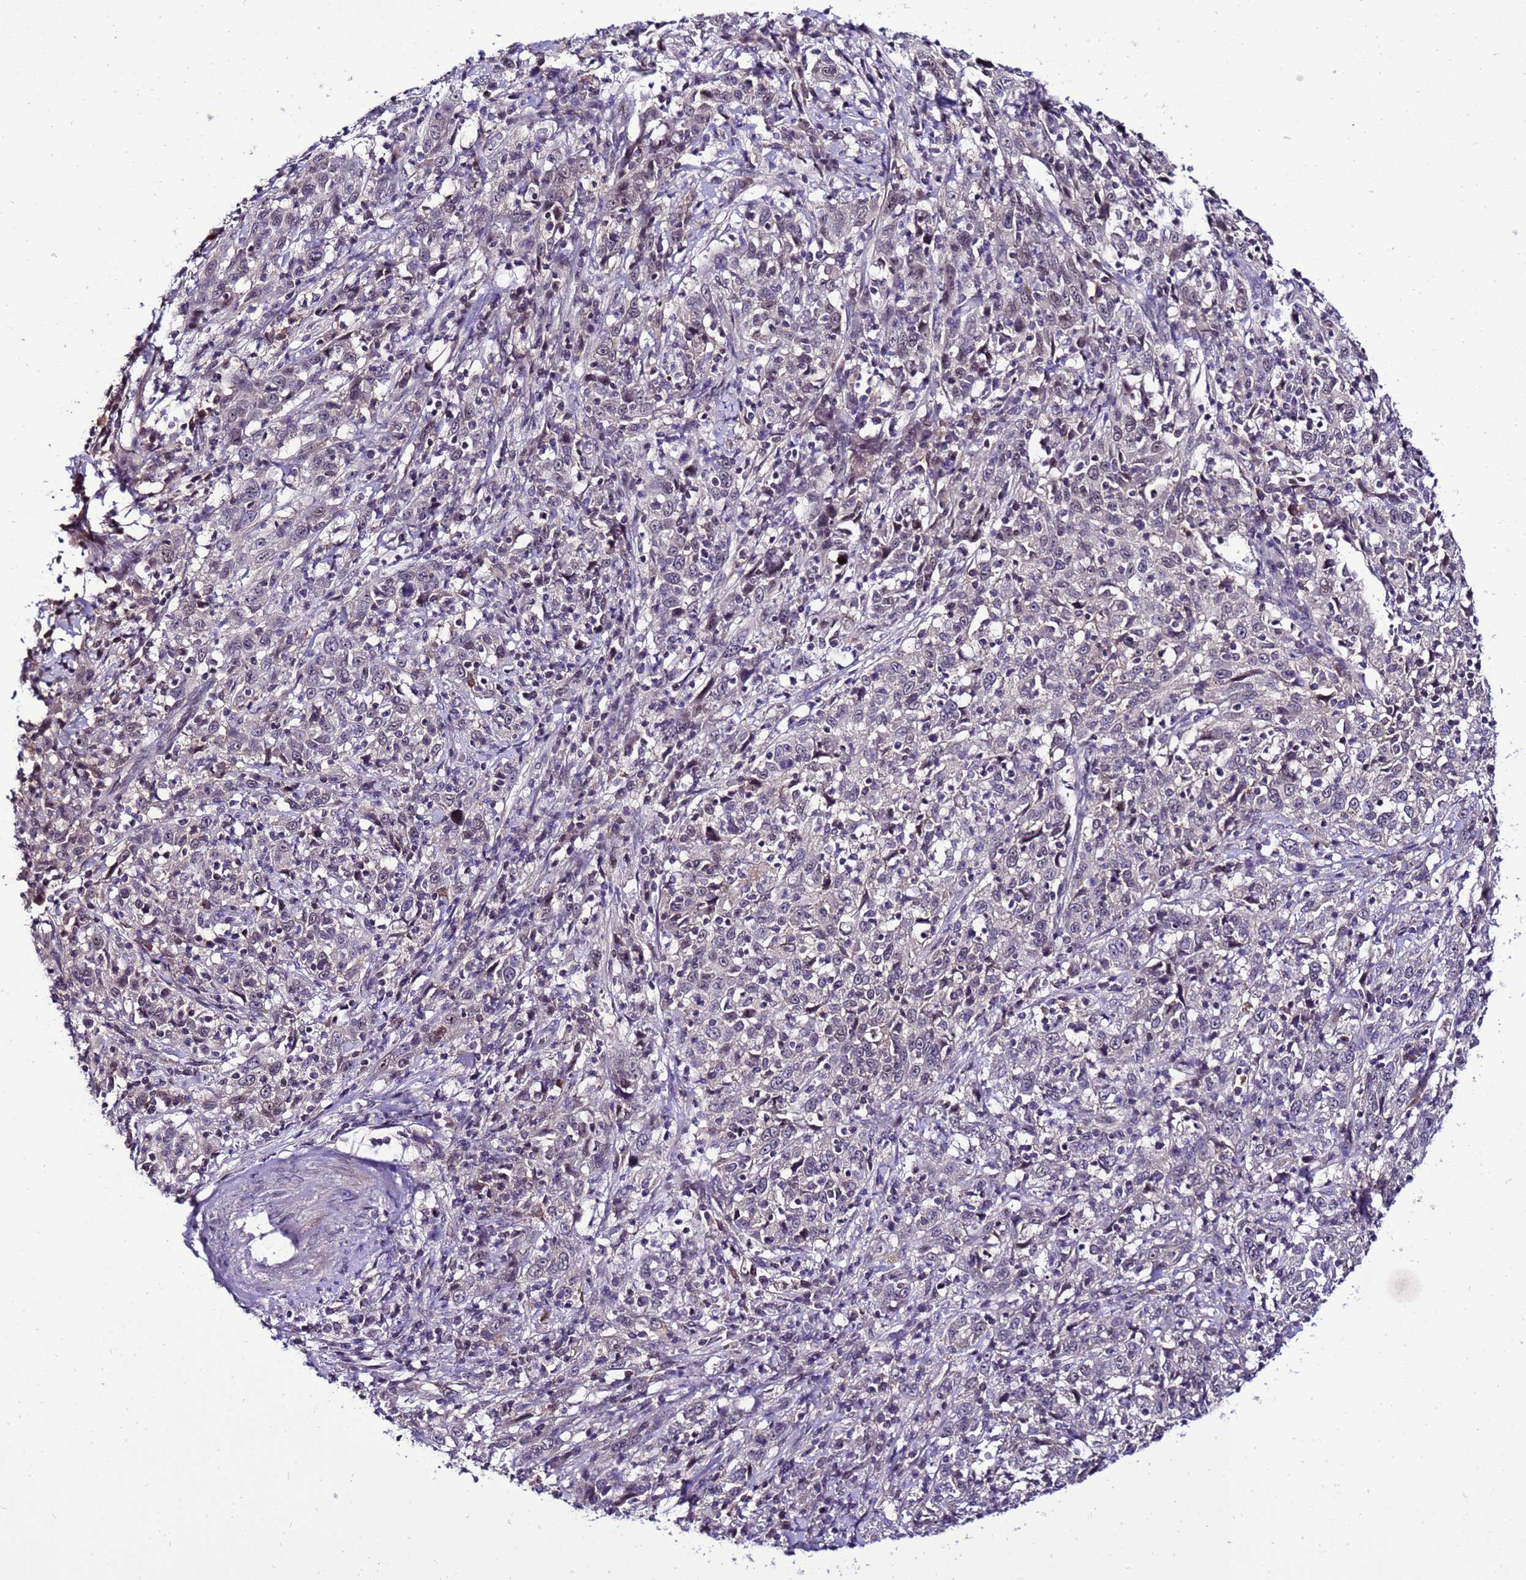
{"staining": {"intensity": "negative", "quantity": "none", "location": "none"}, "tissue": "cervical cancer", "cell_type": "Tumor cells", "image_type": "cancer", "snomed": [{"axis": "morphology", "description": "Squamous cell carcinoma, NOS"}, {"axis": "topography", "description": "Cervix"}], "caption": "High magnification brightfield microscopy of cervical cancer (squamous cell carcinoma) stained with DAB (brown) and counterstained with hematoxylin (blue): tumor cells show no significant staining.", "gene": "C19orf47", "patient": {"sex": "female", "age": 46}}